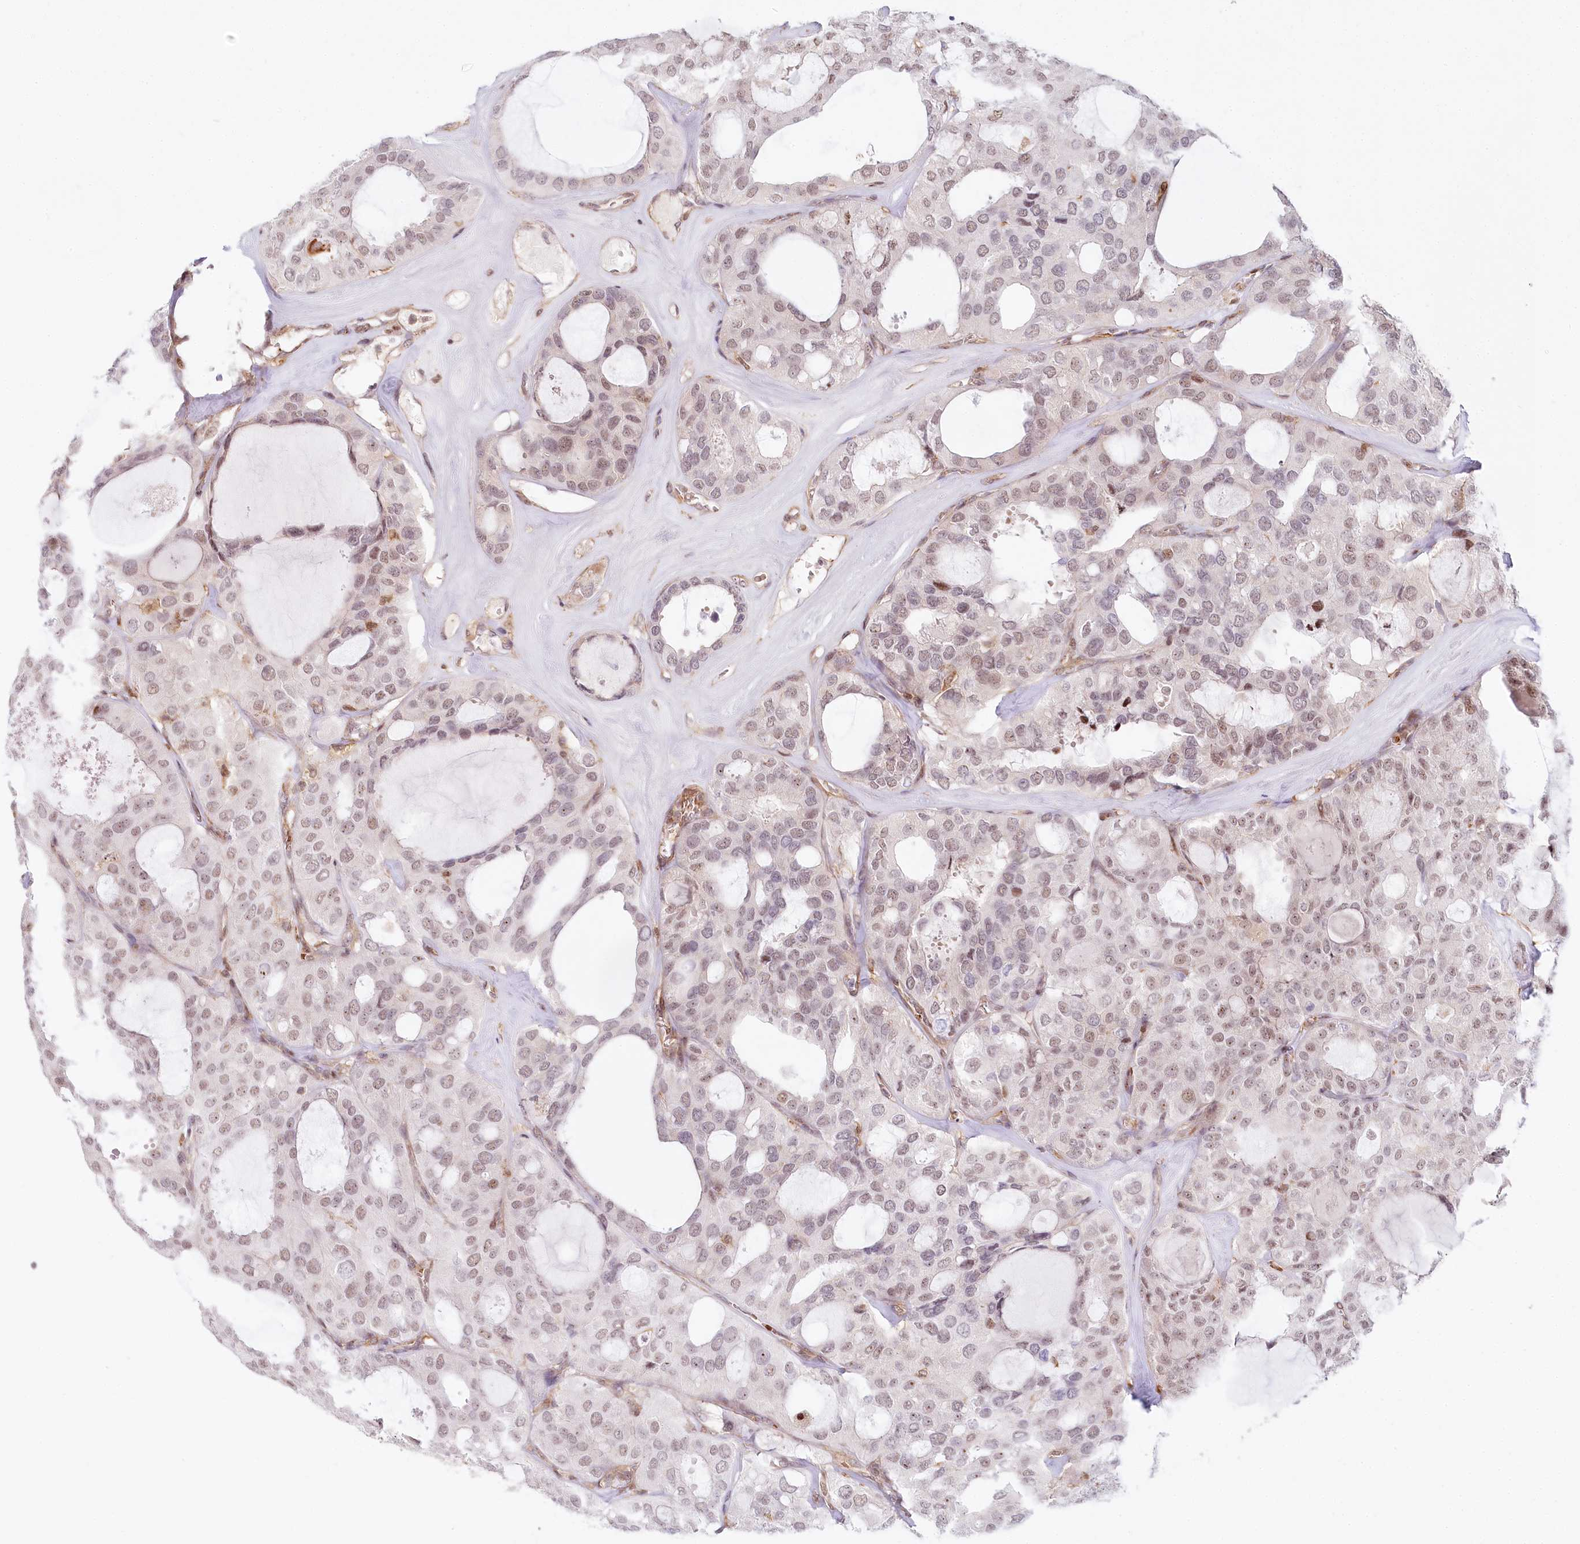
{"staining": {"intensity": "weak", "quantity": "25%-75%", "location": "nuclear"}, "tissue": "thyroid cancer", "cell_type": "Tumor cells", "image_type": "cancer", "snomed": [{"axis": "morphology", "description": "Follicular adenoma carcinoma, NOS"}, {"axis": "topography", "description": "Thyroid gland"}], "caption": "A micrograph showing weak nuclear staining in approximately 25%-75% of tumor cells in thyroid cancer (follicular adenoma carcinoma), as visualized by brown immunohistochemical staining.", "gene": "TUBGCP2", "patient": {"sex": "male", "age": 75}}